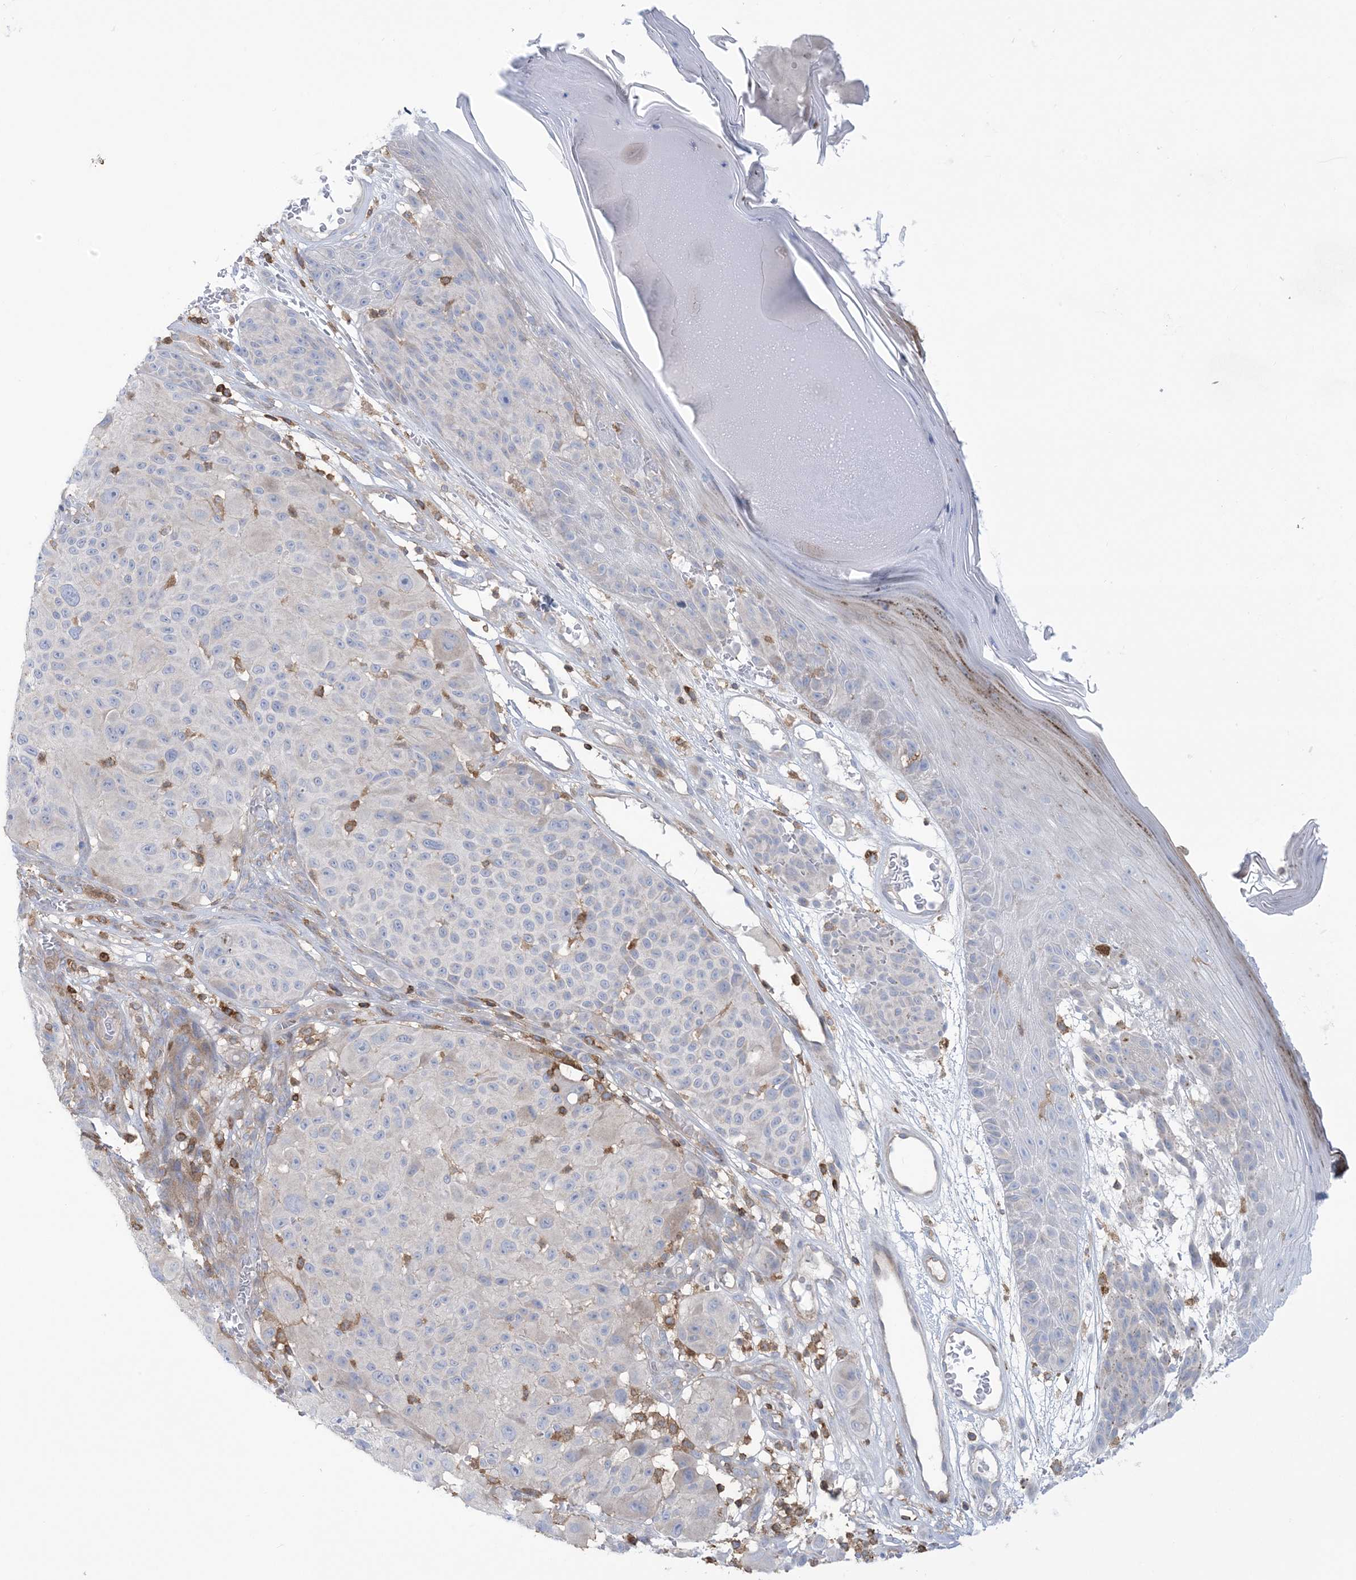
{"staining": {"intensity": "negative", "quantity": "none", "location": "none"}, "tissue": "melanoma", "cell_type": "Tumor cells", "image_type": "cancer", "snomed": [{"axis": "morphology", "description": "Malignant melanoma, NOS"}, {"axis": "topography", "description": "Skin"}], "caption": "This is an IHC image of human melanoma. There is no positivity in tumor cells.", "gene": "ARHGAP30", "patient": {"sex": "male", "age": 83}}